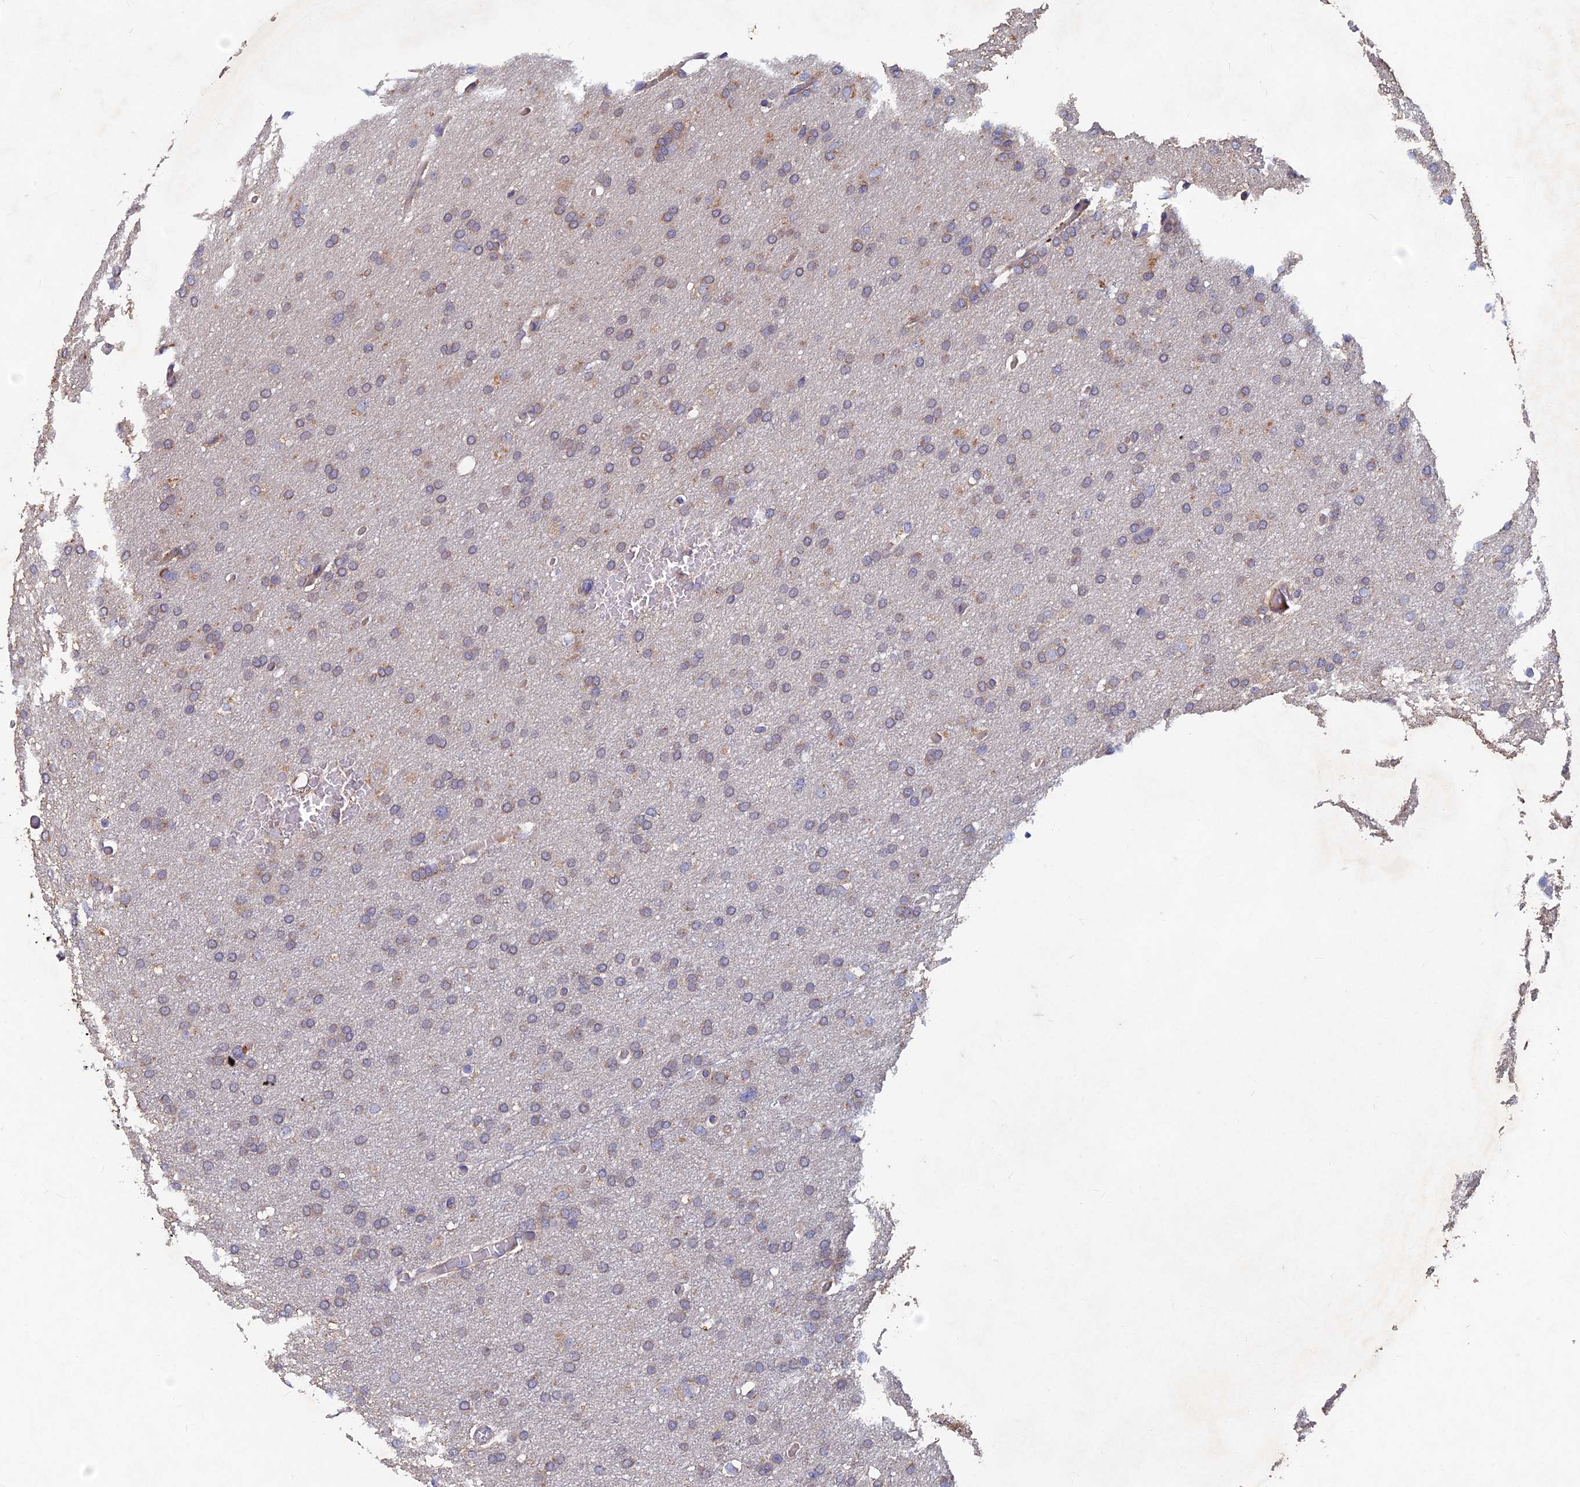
{"staining": {"intensity": "weak", "quantity": "<25%", "location": "cytoplasmic/membranous"}, "tissue": "glioma", "cell_type": "Tumor cells", "image_type": "cancer", "snomed": [{"axis": "morphology", "description": "Glioma, malignant, High grade"}, {"axis": "topography", "description": "Cerebral cortex"}], "caption": "Immunohistochemistry image of neoplastic tissue: human malignant high-grade glioma stained with DAB (3,3'-diaminobenzidine) demonstrates no significant protein expression in tumor cells.", "gene": "NCAPG", "patient": {"sex": "female", "age": 36}}